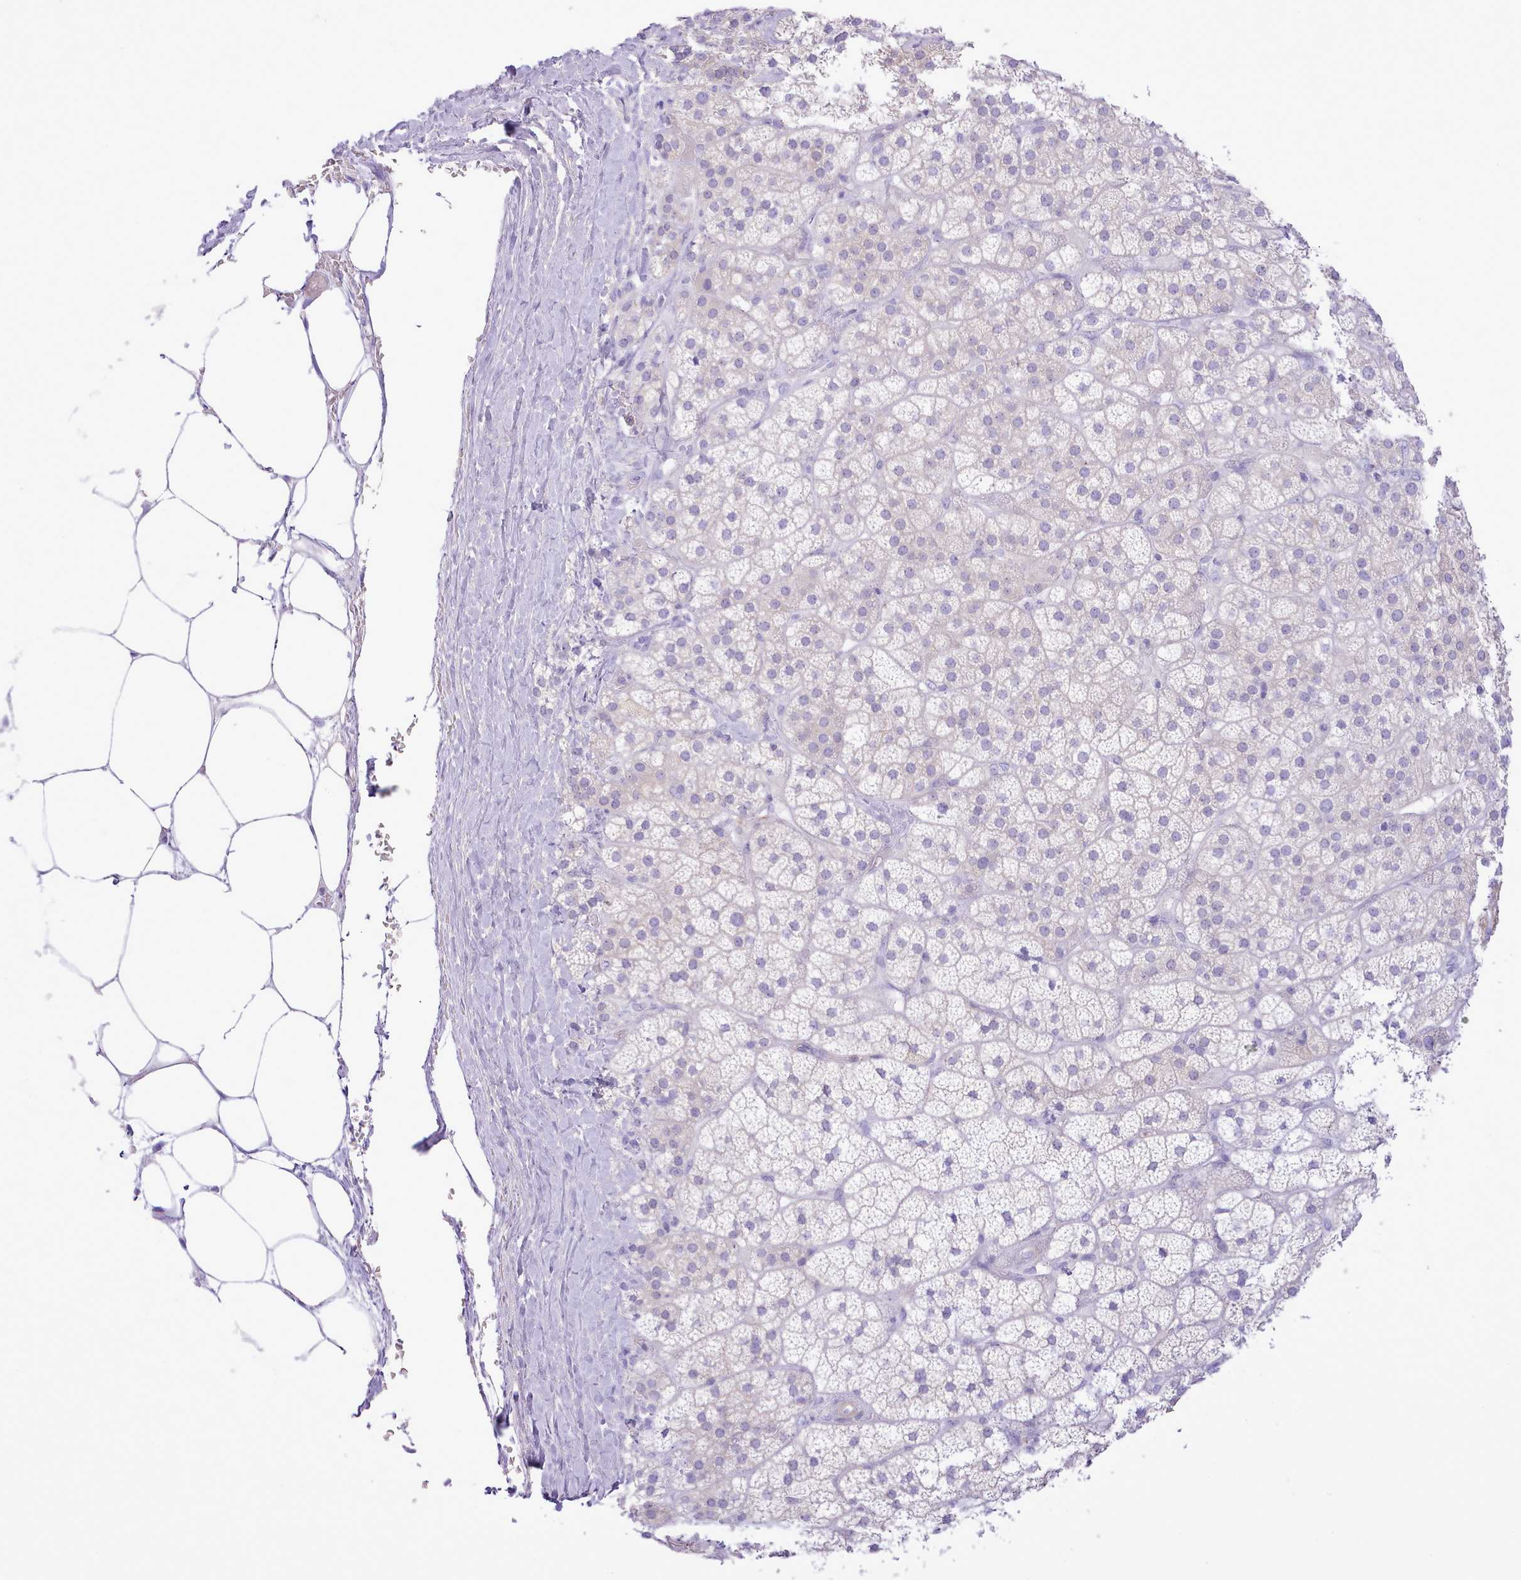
{"staining": {"intensity": "weak", "quantity": "<25%", "location": "cytoplasmic/membranous"}, "tissue": "adrenal gland", "cell_type": "Glandular cells", "image_type": "normal", "snomed": [{"axis": "morphology", "description": "Normal tissue, NOS"}, {"axis": "topography", "description": "Adrenal gland"}], "caption": "DAB immunohistochemical staining of benign human adrenal gland reveals no significant expression in glandular cells. The staining was performed using DAB to visualize the protein expression in brown, while the nuclei were stained in blue with hematoxylin (Magnification: 20x).", "gene": "MDFI", "patient": {"sex": "female", "age": 70}}